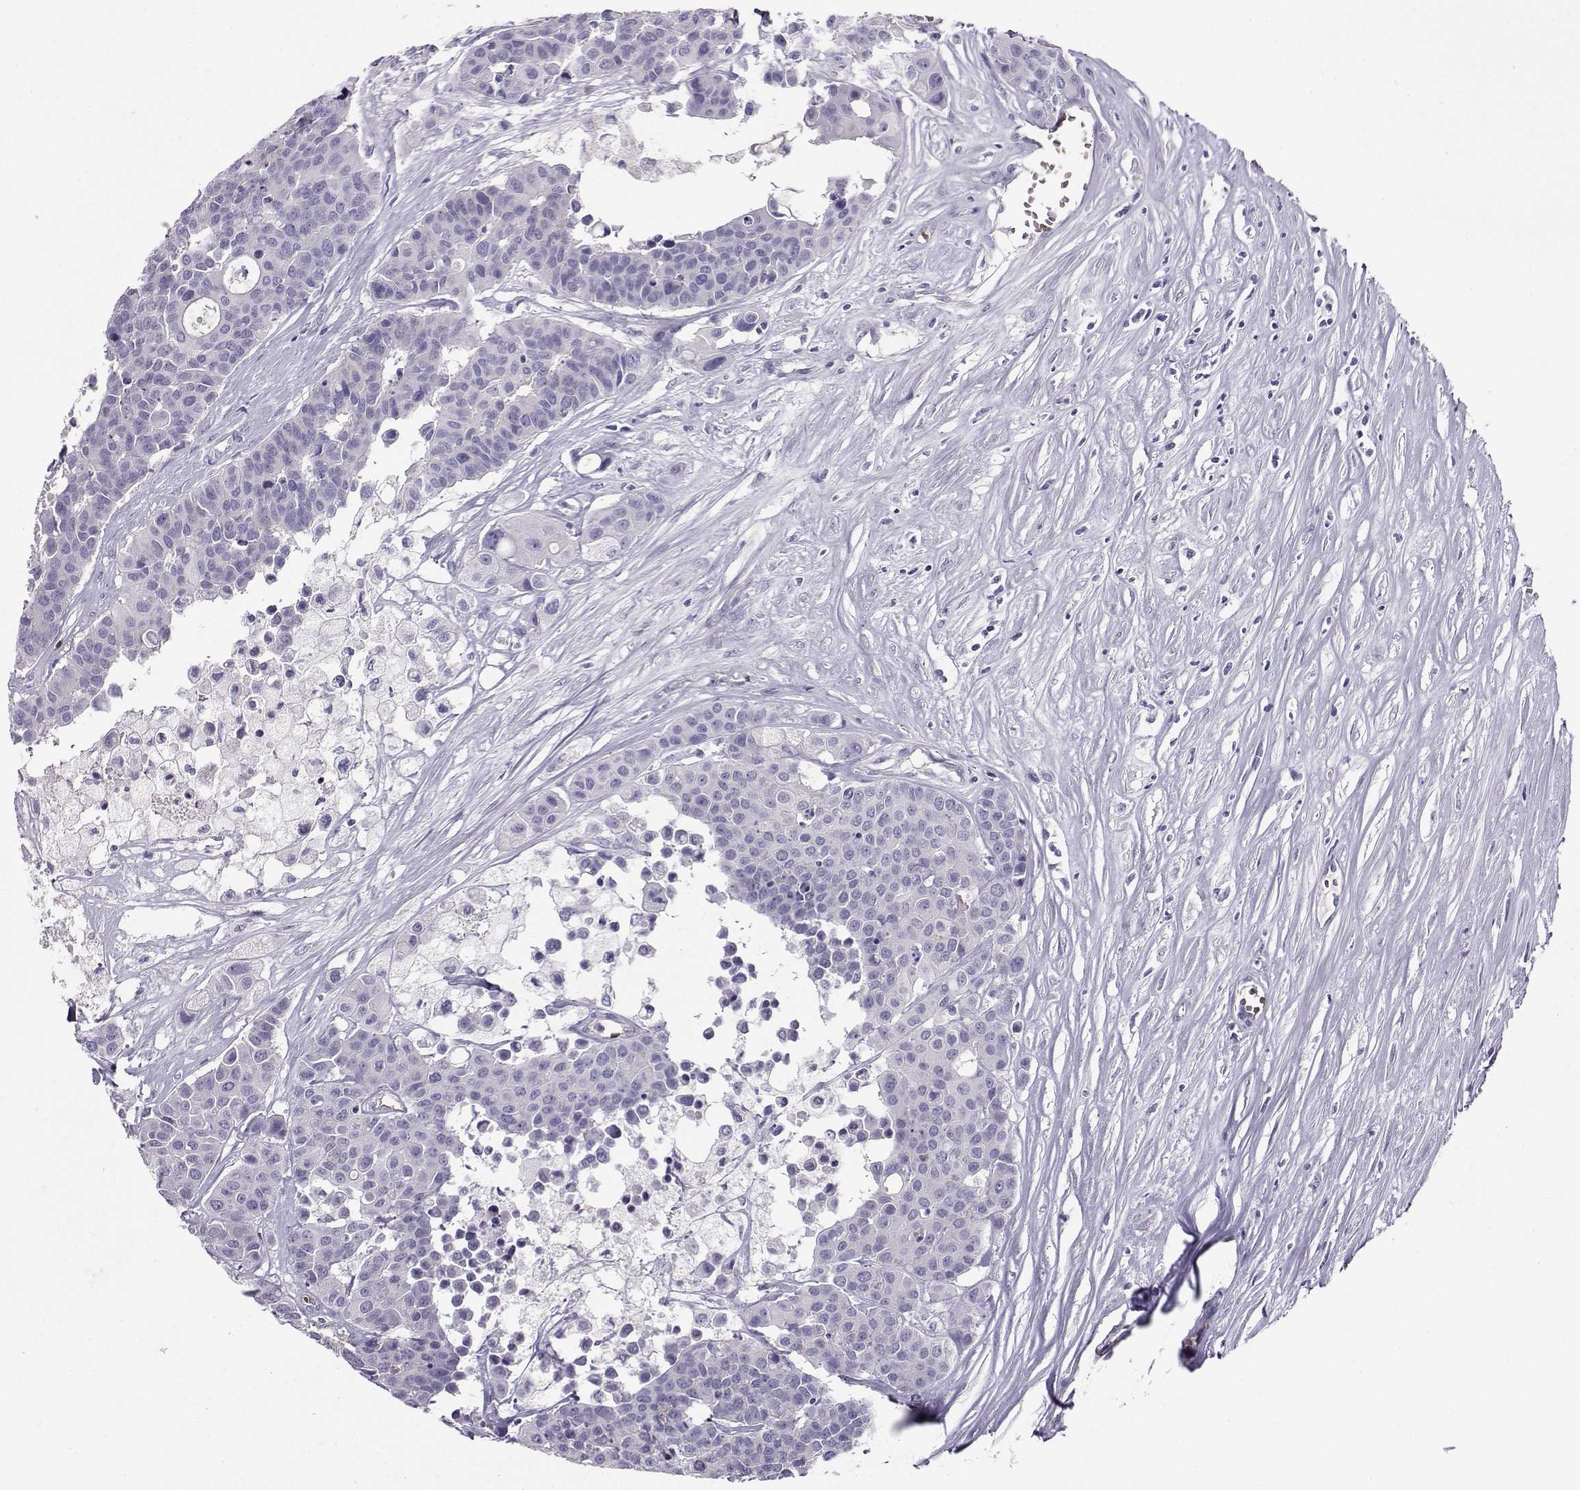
{"staining": {"intensity": "negative", "quantity": "none", "location": "none"}, "tissue": "carcinoid", "cell_type": "Tumor cells", "image_type": "cancer", "snomed": [{"axis": "morphology", "description": "Carcinoid, malignant, NOS"}, {"axis": "topography", "description": "Colon"}], "caption": "Tumor cells show no significant protein staining in carcinoid.", "gene": "CLUL1", "patient": {"sex": "male", "age": 81}}